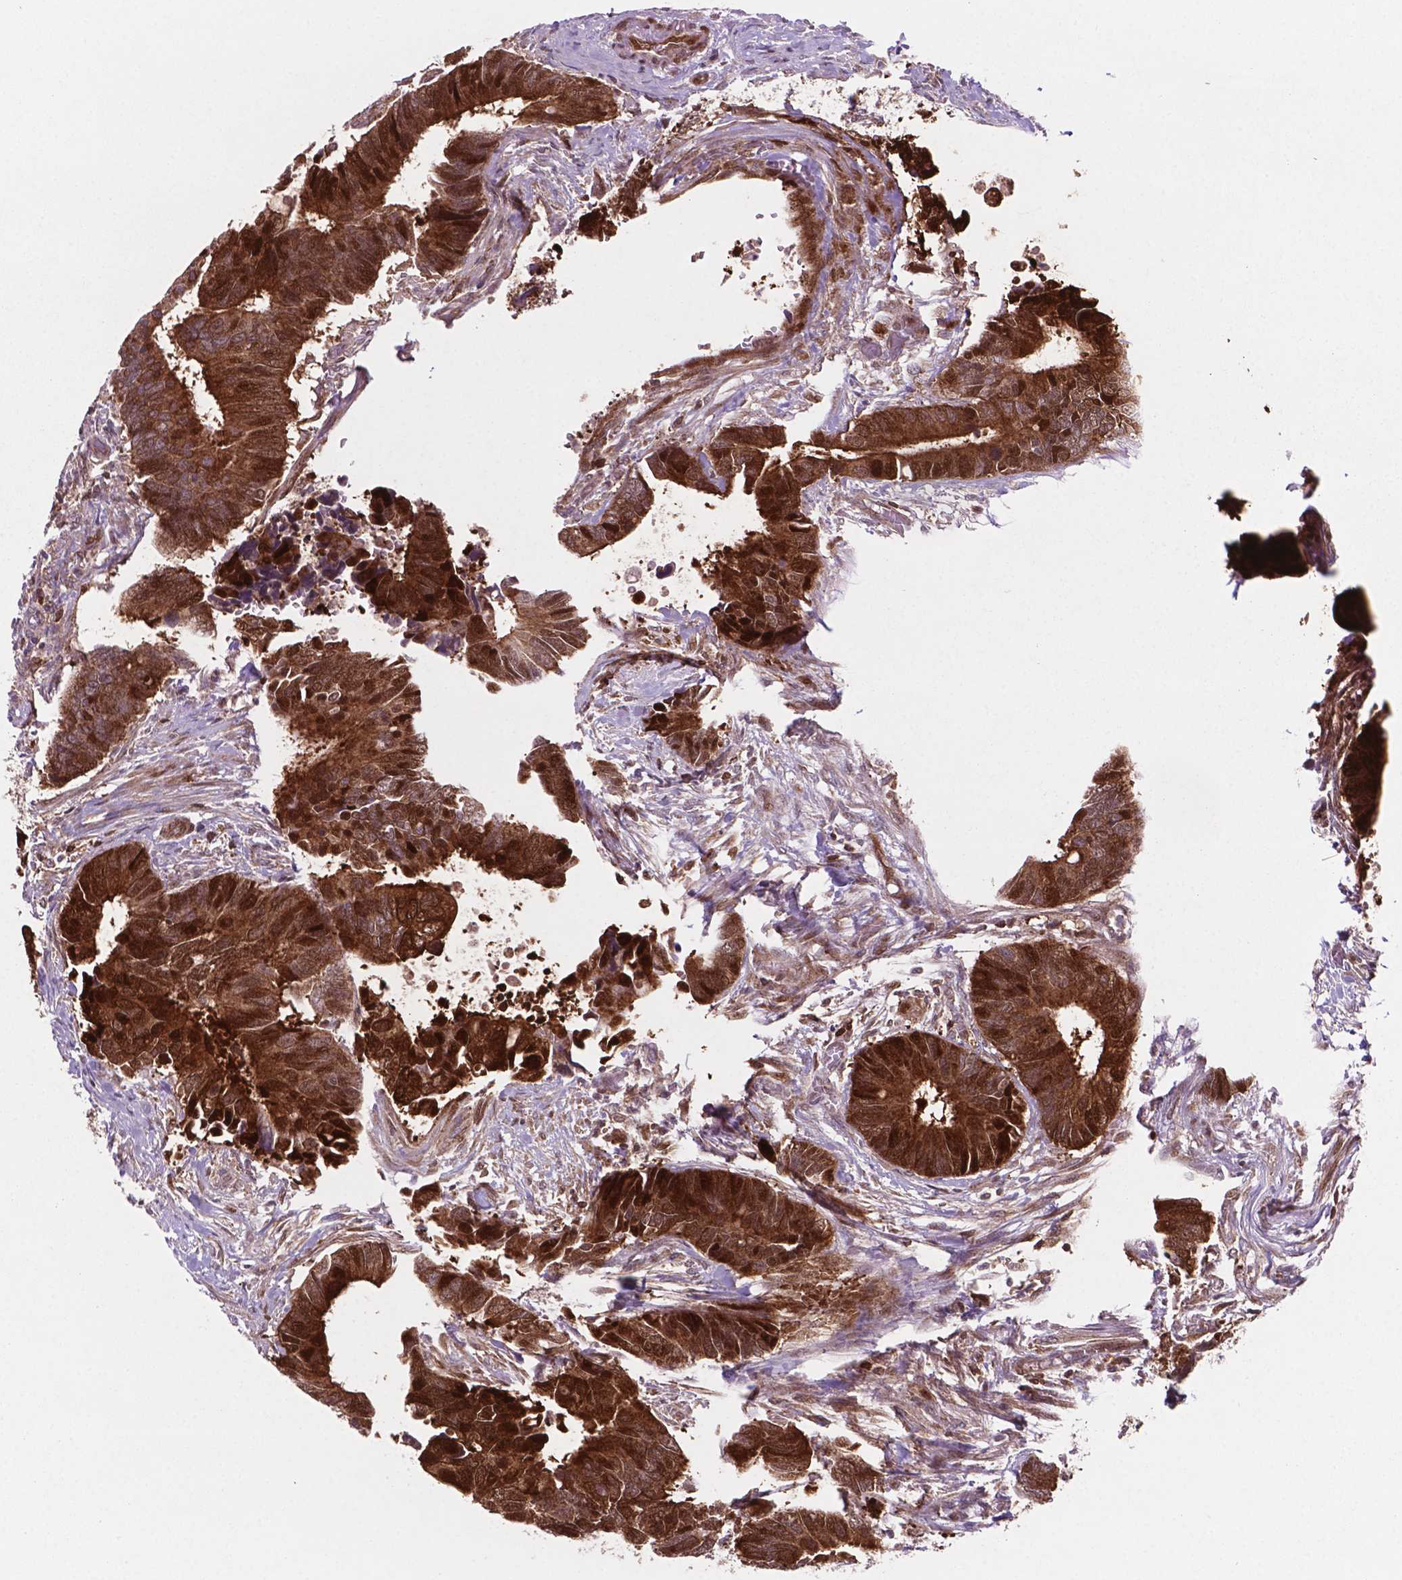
{"staining": {"intensity": "strong", "quantity": ">75%", "location": "cytoplasmic/membranous"}, "tissue": "colorectal cancer", "cell_type": "Tumor cells", "image_type": "cancer", "snomed": [{"axis": "morphology", "description": "Adenocarcinoma, NOS"}, {"axis": "topography", "description": "Colon"}], "caption": "Protein analysis of adenocarcinoma (colorectal) tissue shows strong cytoplasmic/membranous expression in about >75% of tumor cells.", "gene": "LDHA", "patient": {"sex": "male", "age": 49}}